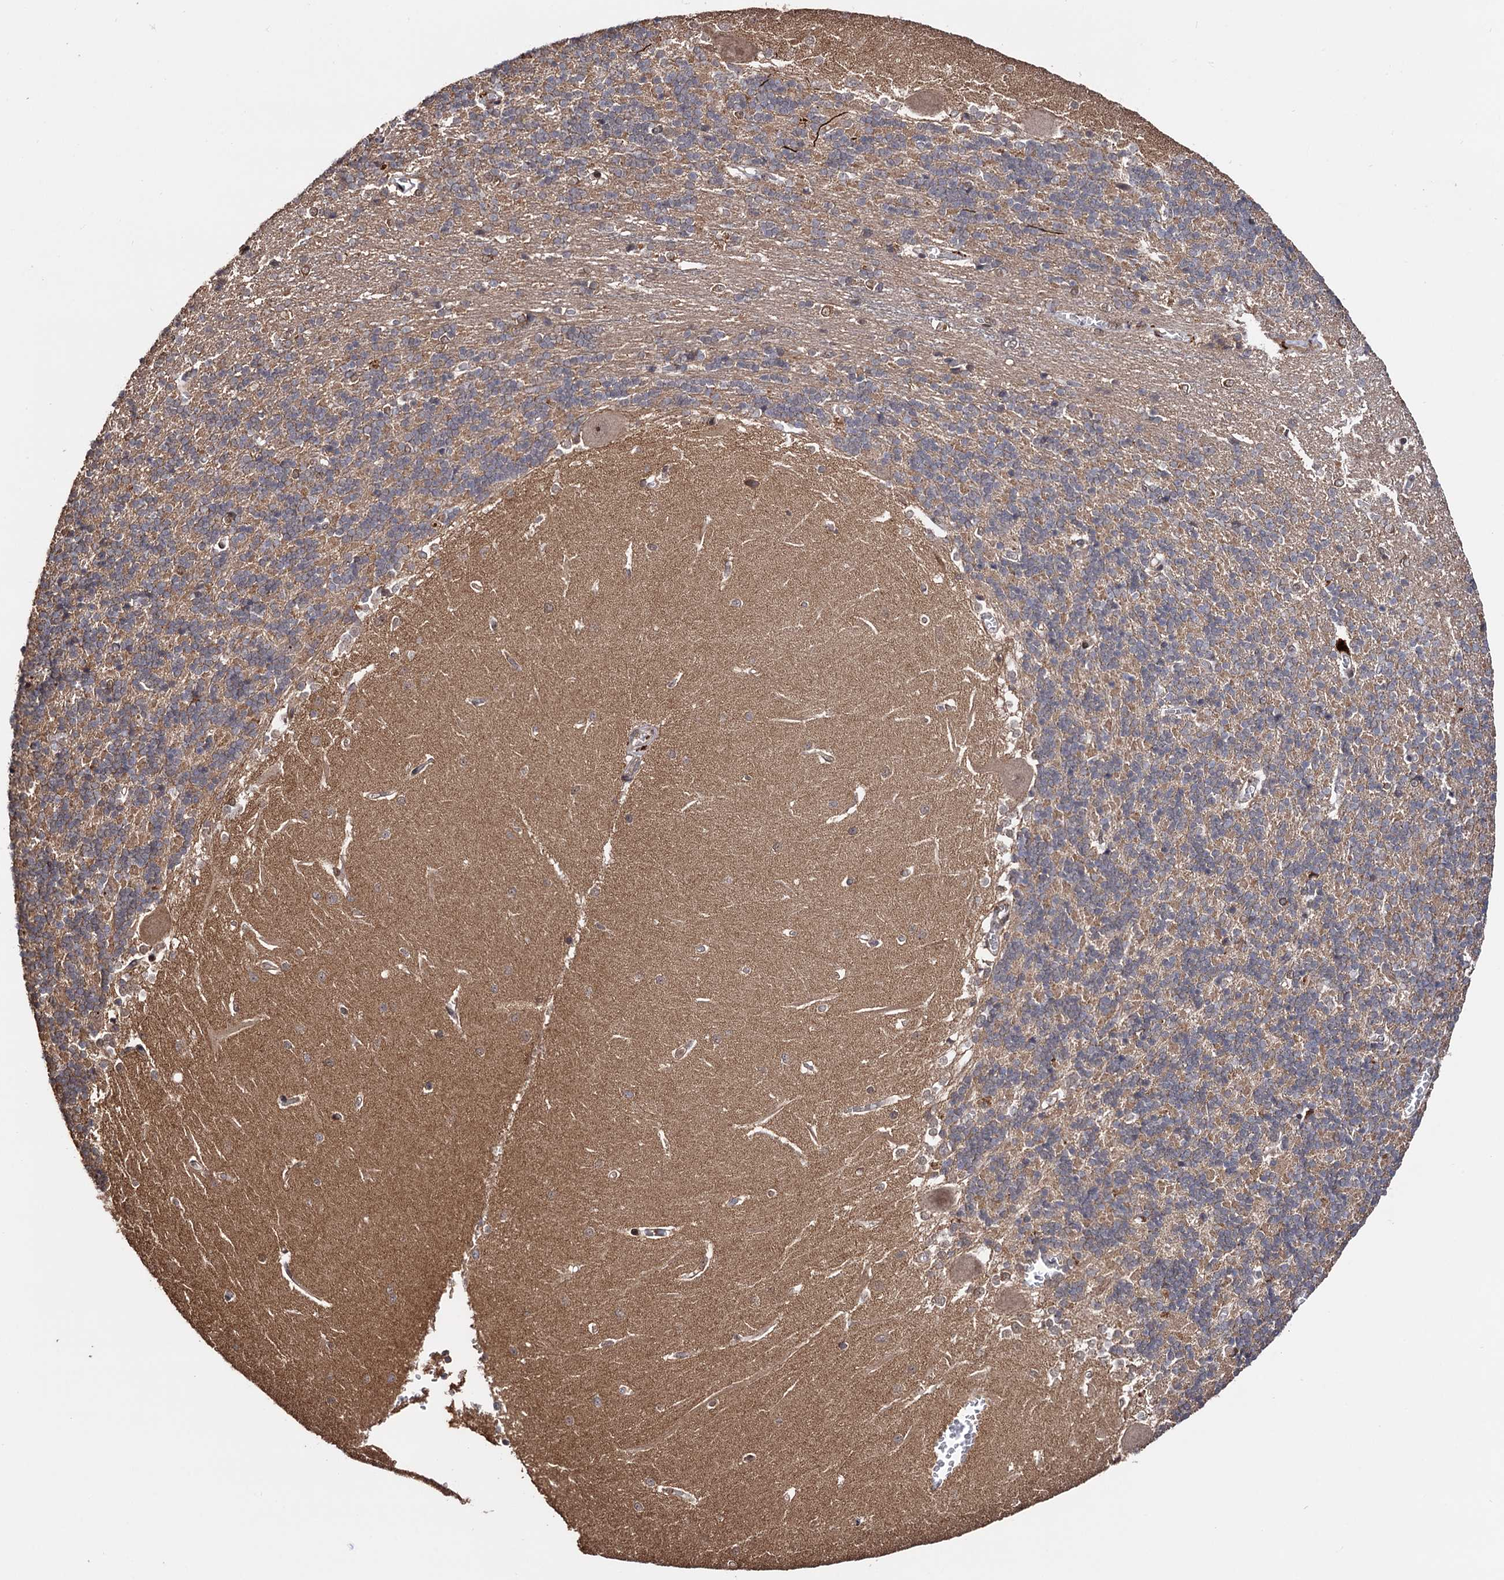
{"staining": {"intensity": "moderate", "quantity": "25%-75%", "location": "cytoplasmic/membranous,nuclear"}, "tissue": "cerebellum", "cell_type": "Cells in granular layer", "image_type": "normal", "snomed": [{"axis": "morphology", "description": "Normal tissue, NOS"}, {"axis": "topography", "description": "Cerebellum"}], "caption": "IHC of unremarkable human cerebellum reveals medium levels of moderate cytoplasmic/membranous,nuclear expression in approximately 25%-75% of cells in granular layer. (IHC, brightfield microscopy, high magnification).", "gene": "PIGB", "patient": {"sex": "male", "age": 37}}